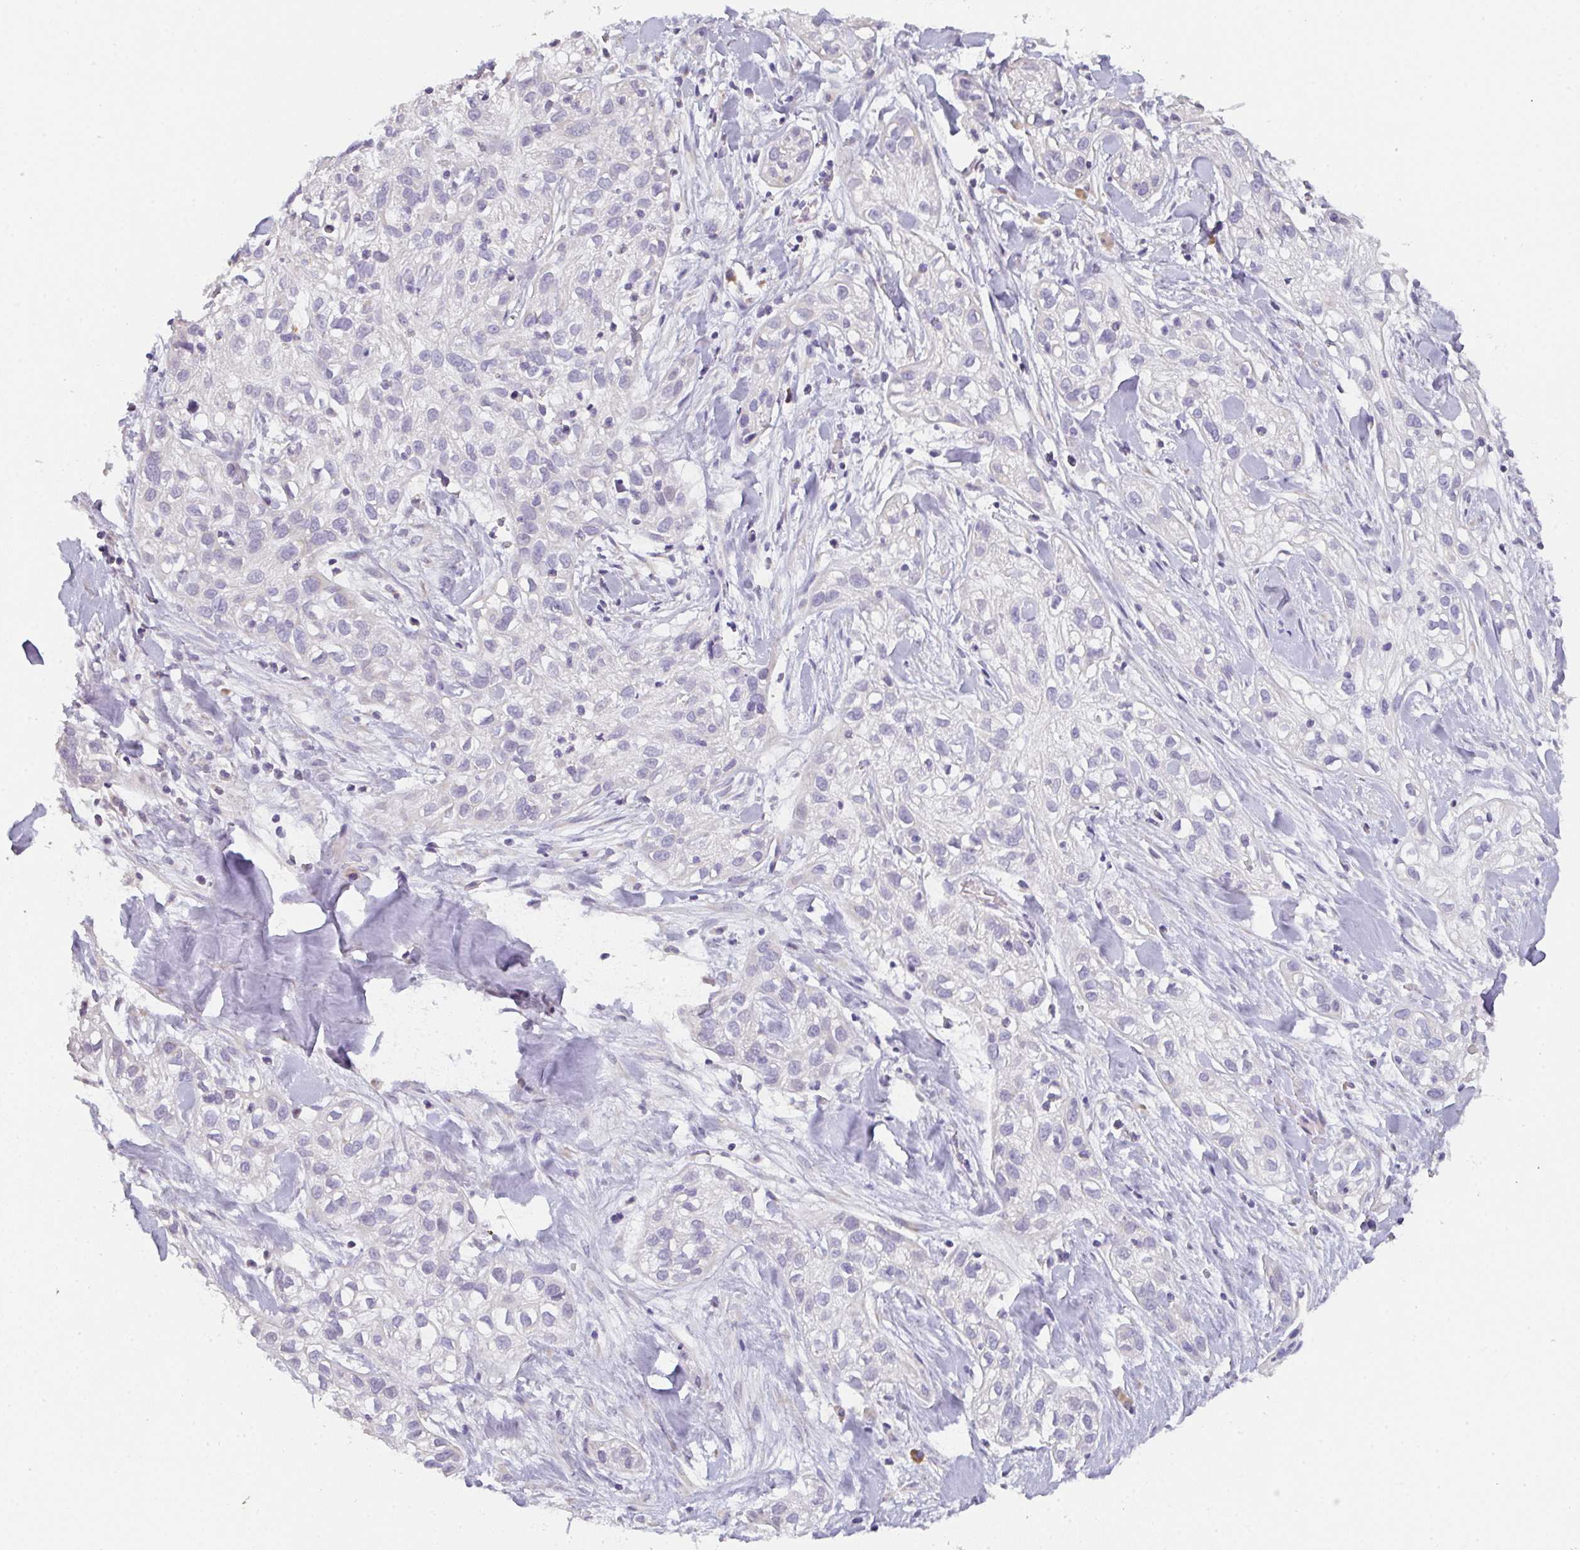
{"staining": {"intensity": "negative", "quantity": "none", "location": "none"}, "tissue": "skin cancer", "cell_type": "Tumor cells", "image_type": "cancer", "snomed": [{"axis": "morphology", "description": "Squamous cell carcinoma, NOS"}, {"axis": "topography", "description": "Skin"}], "caption": "DAB (3,3'-diaminobenzidine) immunohistochemical staining of human skin cancer exhibits no significant staining in tumor cells.", "gene": "CACNA1S", "patient": {"sex": "male", "age": 82}}